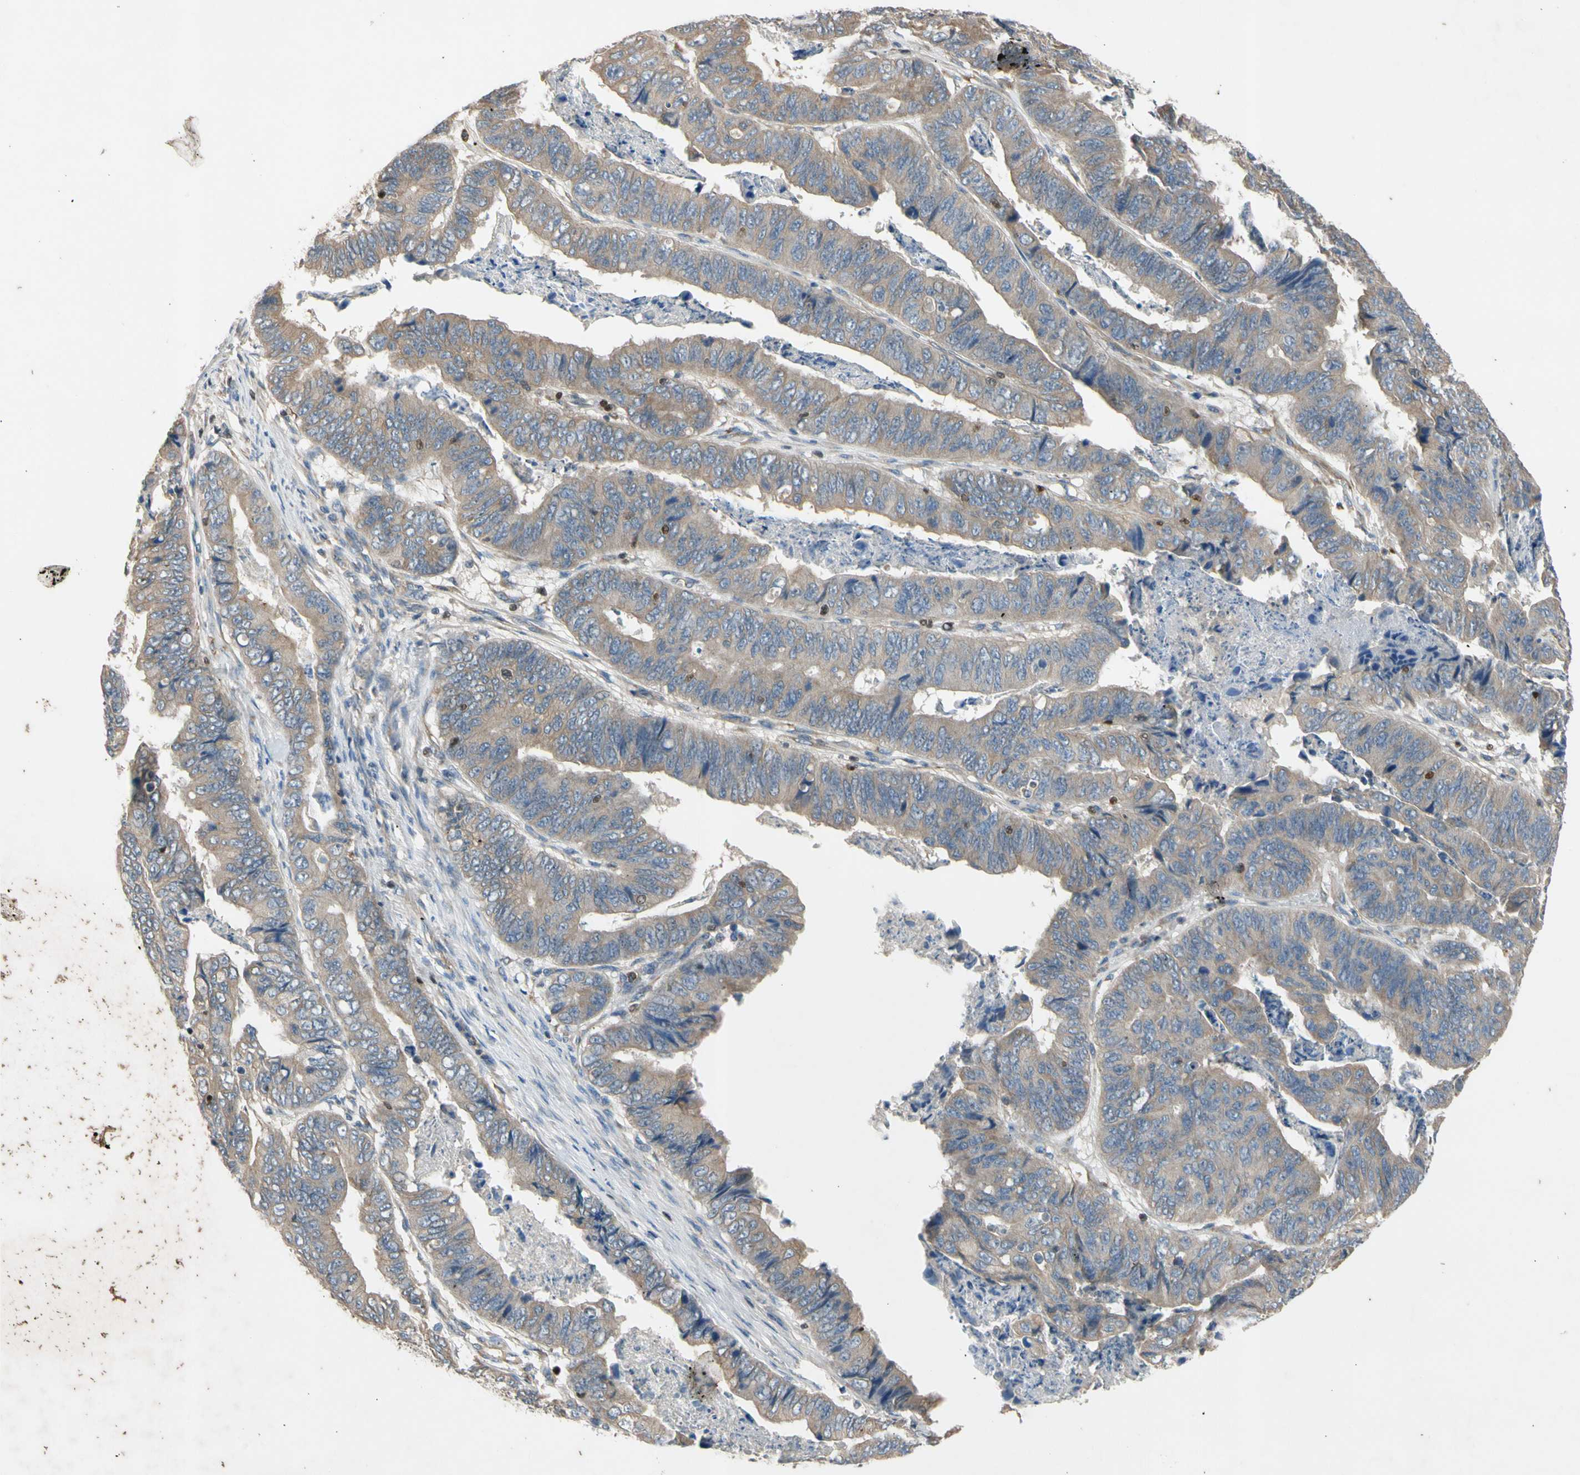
{"staining": {"intensity": "weak", "quantity": ">75%", "location": "cytoplasmic/membranous"}, "tissue": "stomach cancer", "cell_type": "Tumor cells", "image_type": "cancer", "snomed": [{"axis": "morphology", "description": "Adenocarcinoma, NOS"}, {"axis": "topography", "description": "Stomach, lower"}], "caption": "Weak cytoplasmic/membranous protein expression is seen in approximately >75% of tumor cells in stomach cancer (adenocarcinoma).", "gene": "TBX21", "patient": {"sex": "male", "age": 77}}